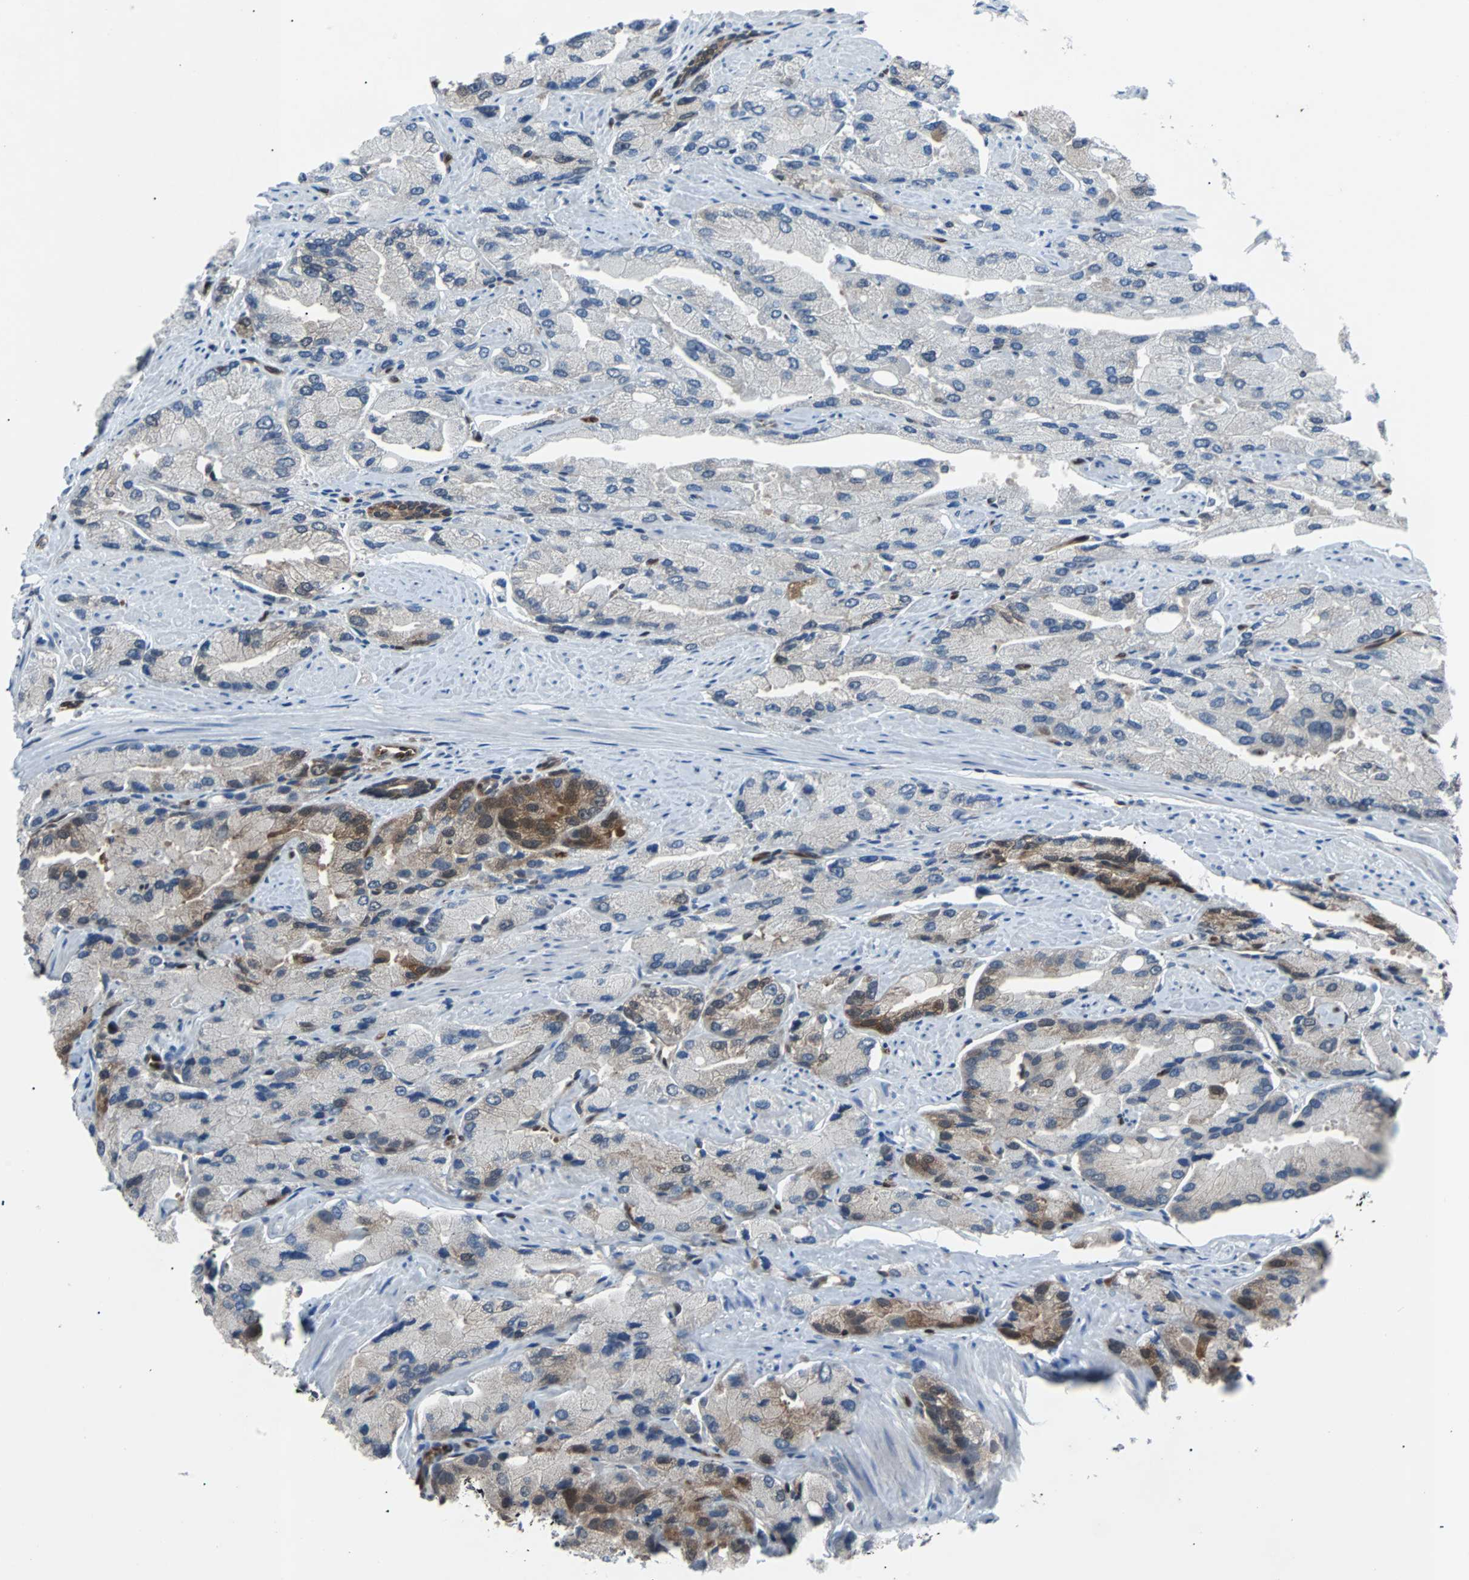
{"staining": {"intensity": "moderate", "quantity": "<25%", "location": "cytoplasmic/membranous,nuclear"}, "tissue": "prostate cancer", "cell_type": "Tumor cells", "image_type": "cancer", "snomed": [{"axis": "morphology", "description": "Adenocarcinoma, High grade"}, {"axis": "topography", "description": "Prostate"}], "caption": "This is an image of immunohistochemistry (IHC) staining of prostate cancer (high-grade adenocarcinoma), which shows moderate expression in the cytoplasmic/membranous and nuclear of tumor cells.", "gene": "MAP2K6", "patient": {"sex": "male", "age": 58}}